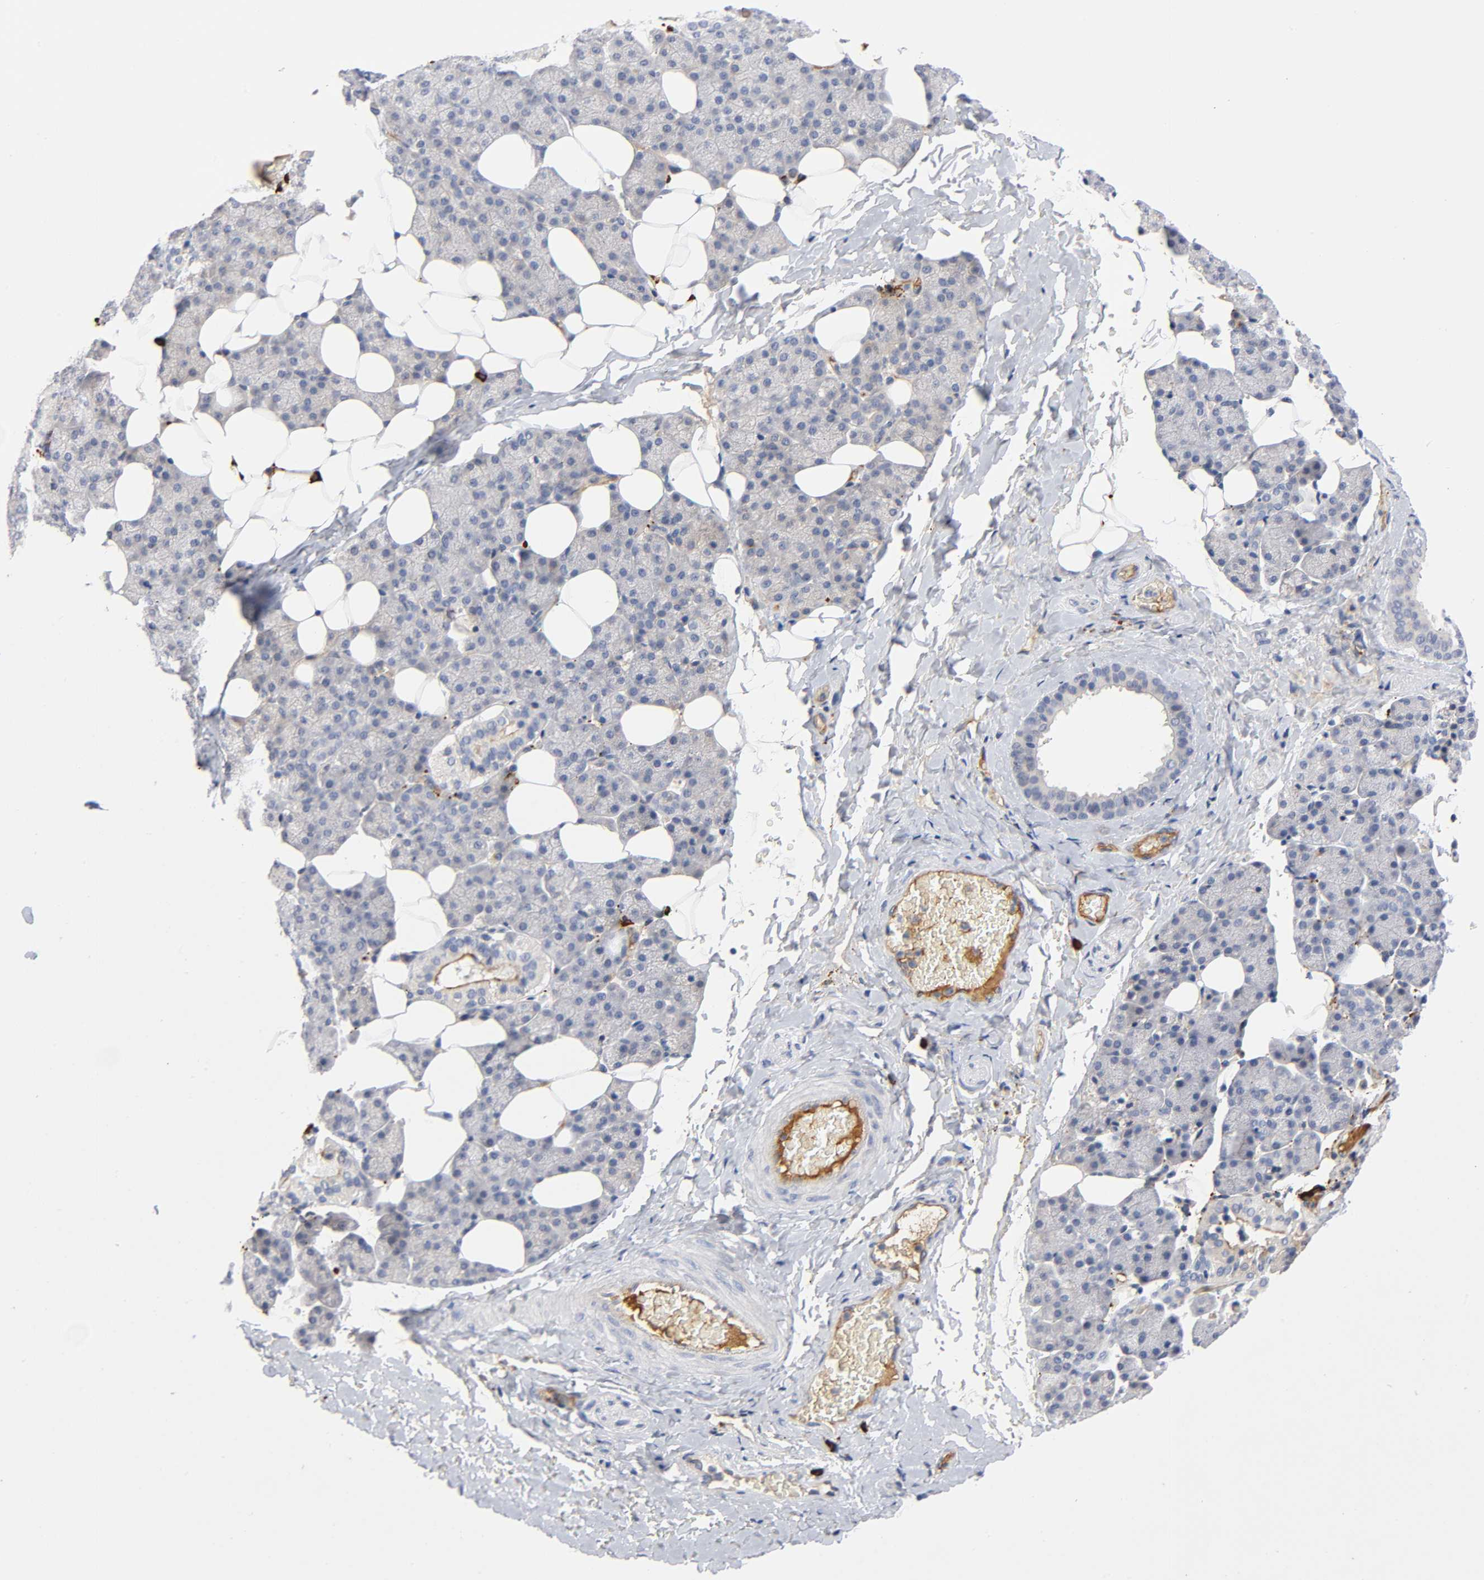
{"staining": {"intensity": "weak", "quantity": "25%-75%", "location": "cytoplasmic/membranous"}, "tissue": "salivary gland", "cell_type": "Glandular cells", "image_type": "normal", "snomed": [{"axis": "morphology", "description": "Normal tissue, NOS"}, {"axis": "topography", "description": "Lymph node"}, {"axis": "topography", "description": "Salivary gland"}], "caption": "Human salivary gland stained for a protein (brown) exhibits weak cytoplasmic/membranous positive staining in about 25%-75% of glandular cells.", "gene": "NOVA1", "patient": {"sex": "male", "age": 8}}